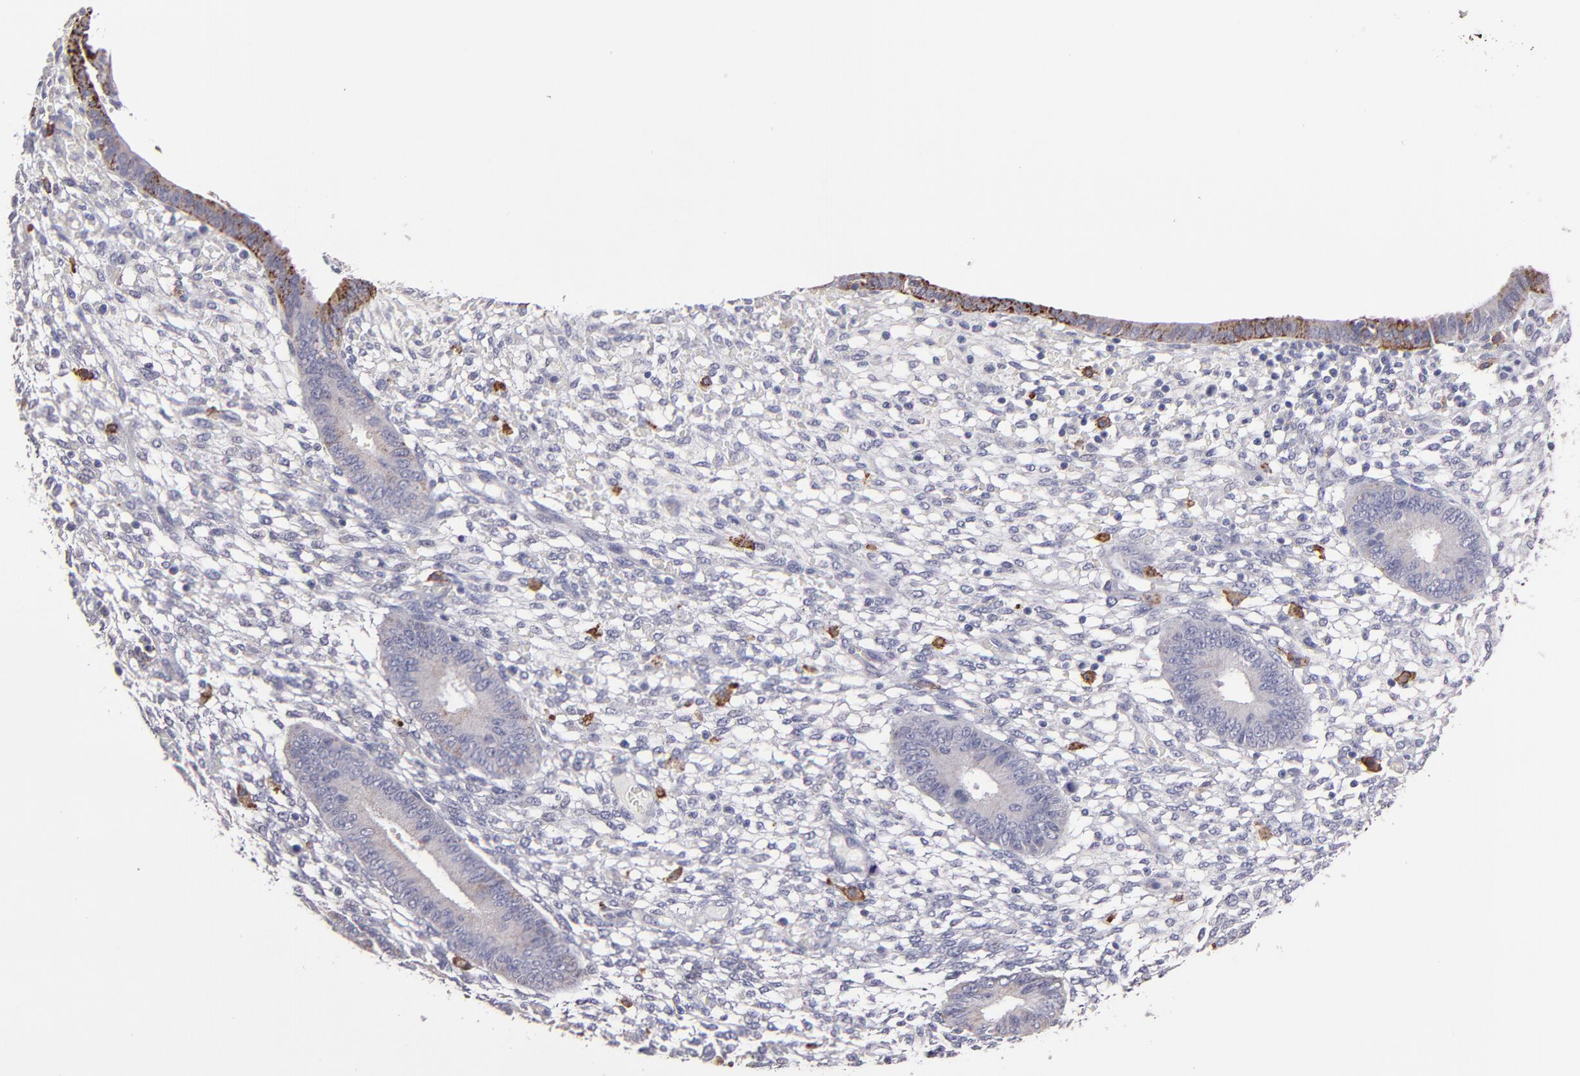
{"staining": {"intensity": "strong", "quantity": "<25%", "location": "cytoplasmic/membranous"}, "tissue": "endometrium", "cell_type": "Cells in endometrial stroma", "image_type": "normal", "snomed": [{"axis": "morphology", "description": "Normal tissue, NOS"}, {"axis": "topography", "description": "Endometrium"}], "caption": "Immunohistochemical staining of unremarkable endometrium reveals <25% levels of strong cytoplasmic/membranous protein expression in about <25% of cells in endometrial stroma.", "gene": "GLDC", "patient": {"sex": "female", "age": 42}}